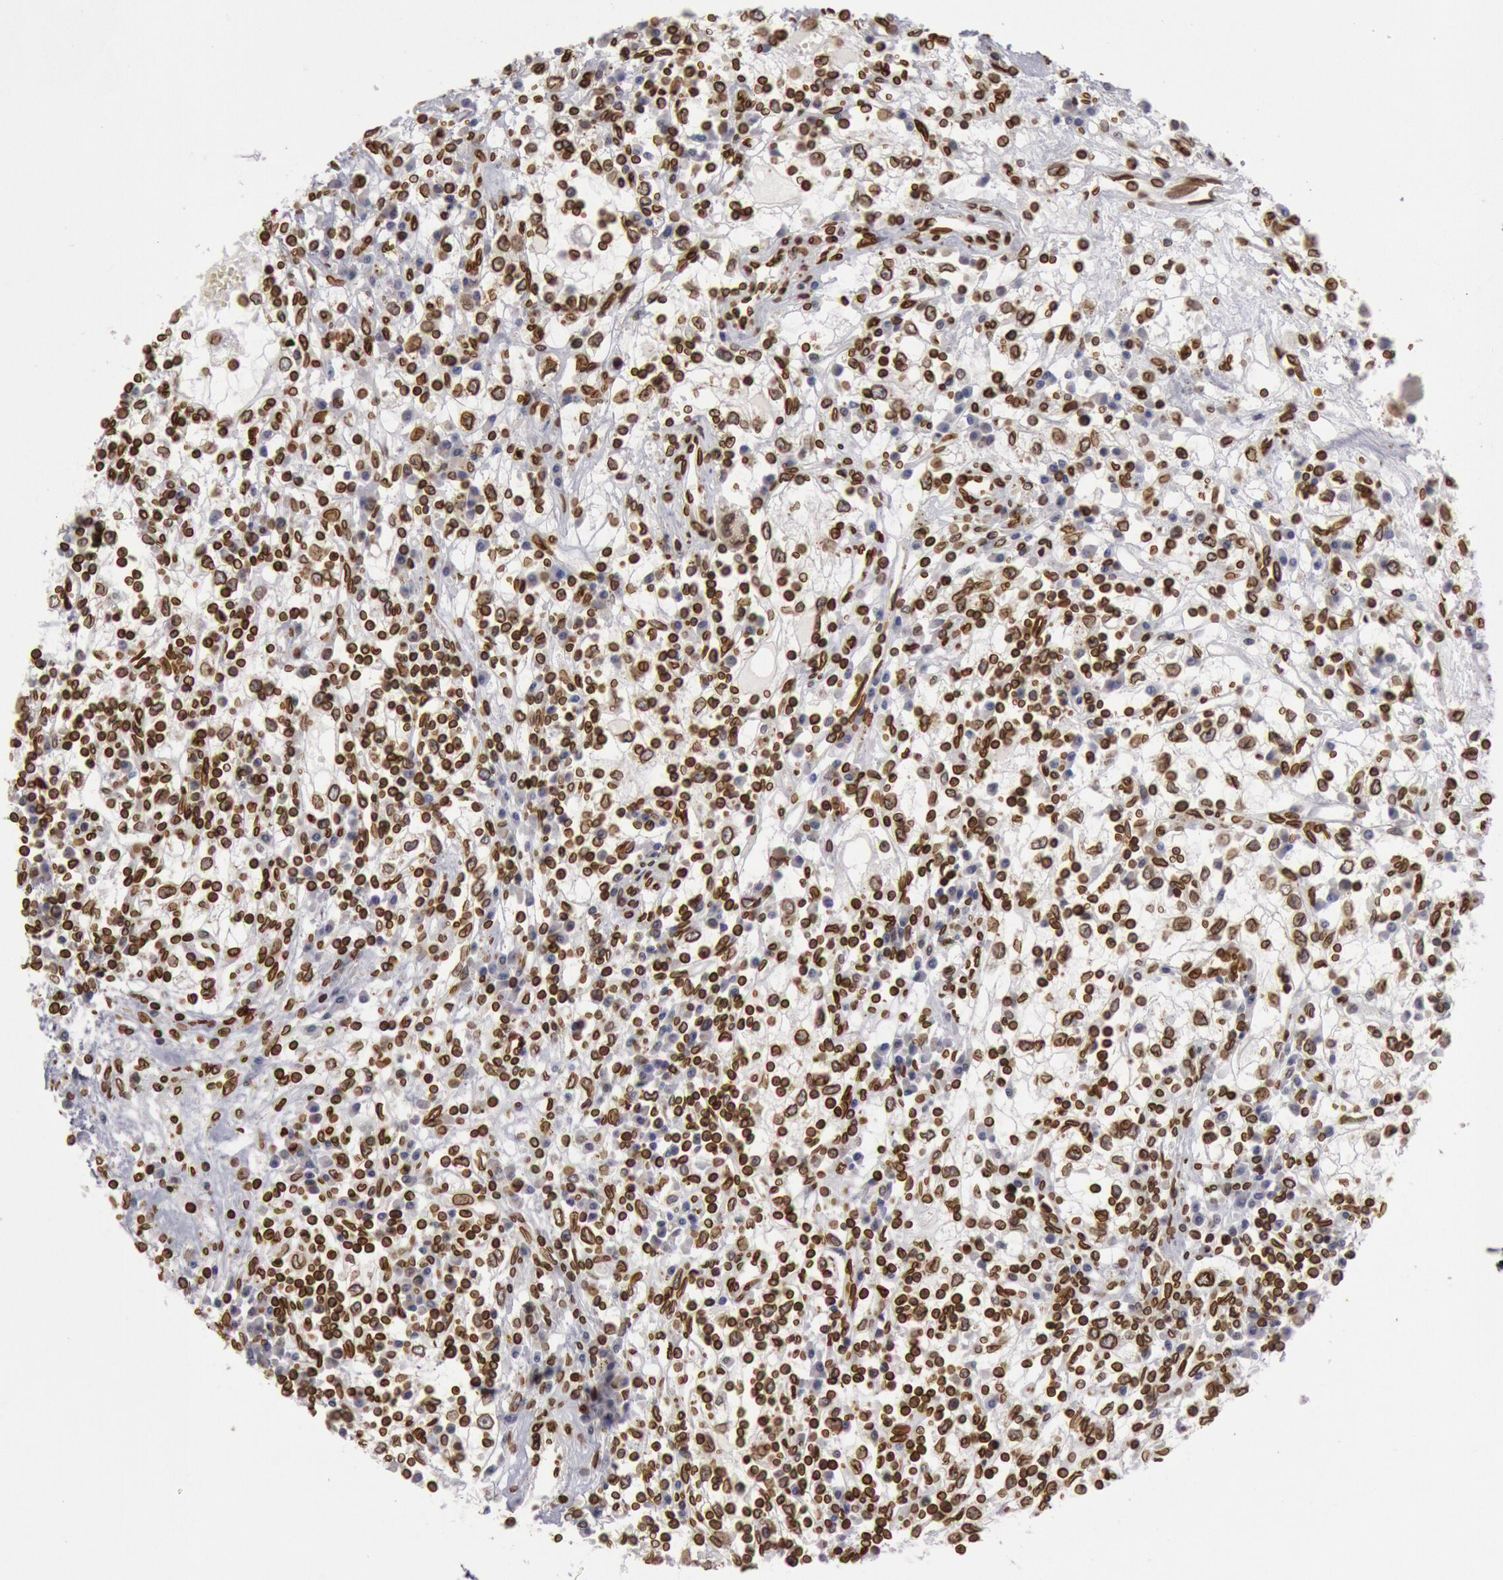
{"staining": {"intensity": "strong", "quantity": ">75%", "location": "cytoplasmic/membranous,nuclear"}, "tissue": "renal cancer", "cell_type": "Tumor cells", "image_type": "cancer", "snomed": [{"axis": "morphology", "description": "Adenocarcinoma, NOS"}, {"axis": "topography", "description": "Kidney"}], "caption": "Renal adenocarcinoma stained with IHC displays strong cytoplasmic/membranous and nuclear staining in about >75% of tumor cells.", "gene": "SUN2", "patient": {"sex": "male", "age": 82}}